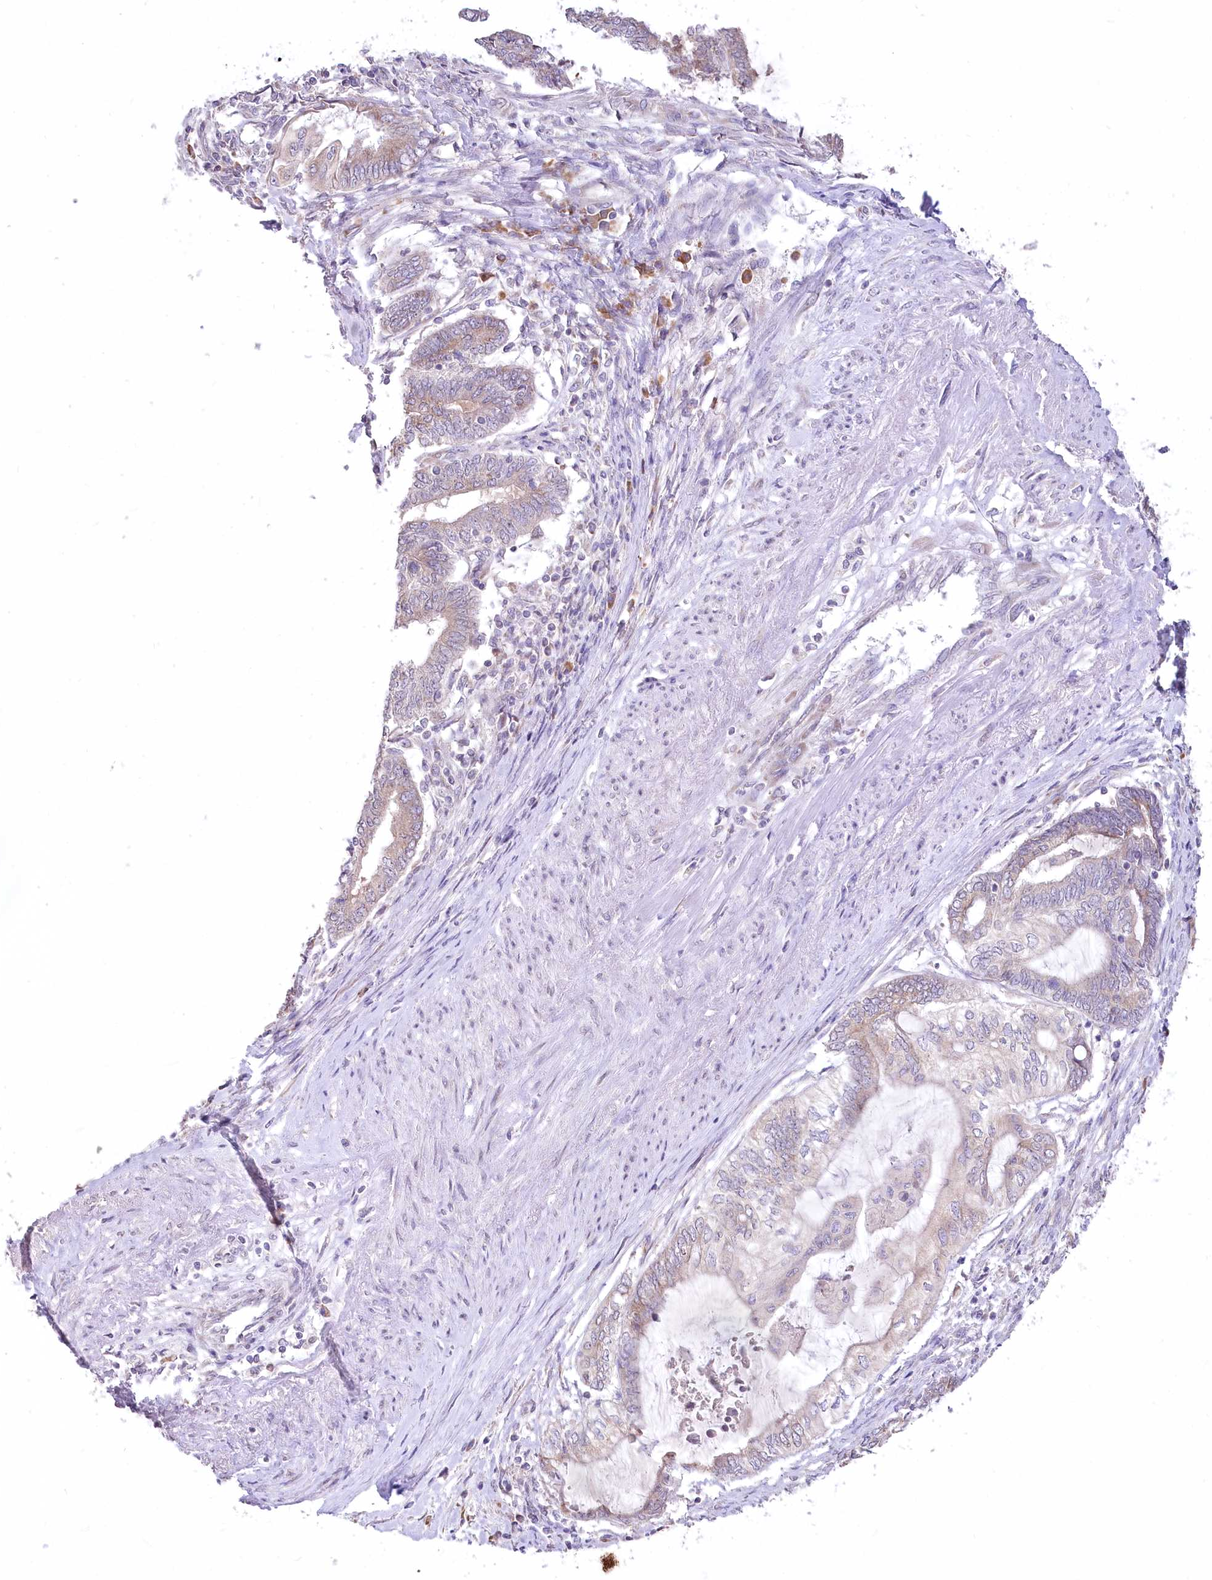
{"staining": {"intensity": "weak", "quantity": "25%-75%", "location": "cytoplasmic/membranous"}, "tissue": "endometrial cancer", "cell_type": "Tumor cells", "image_type": "cancer", "snomed": [{"axis": "morphology", "description": "Adenocarcinoma, NOS"}, {"axis": "topography", "description": "Uterus"}, {"axis": "topography", "description": "Endometrium"}], "caption": "The histopathology image displays immunohistochemical staining of endometrial cancer (adenocarcinoma). There is weak cytoplasmic/membranous expression is appreciated in approximately 25%-75% of tumor cells.", "gene": "STT3B", "patient": {"sex": "female", "age": 70}}